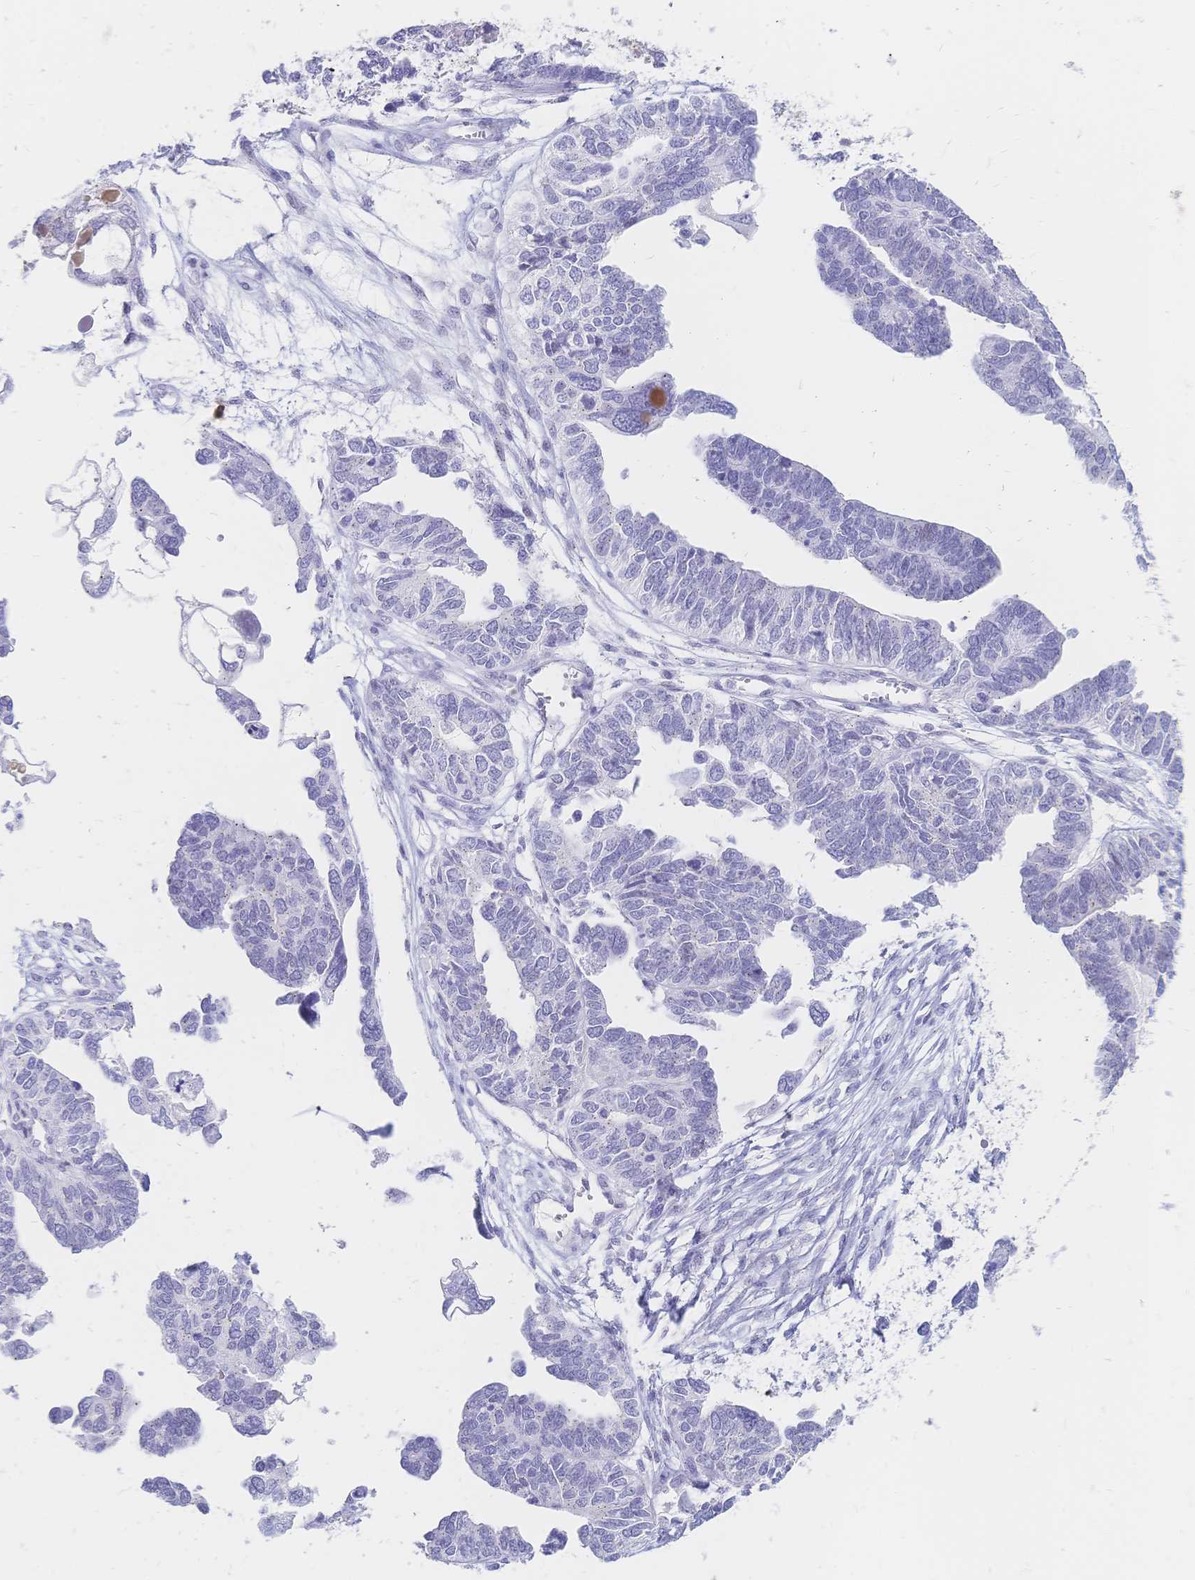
{"staining": {"intensity": "negative", "quantity": "none", "location": "none"}, "tissue": "ovarian cancer", "cell_type": "Tumor cells", "image_type": "cancer", "snomed": [{"axis": "morphology", "description": "Cystadenocarcinoma, serous, NOS"}, {"axis": "topography", "description": "Ovary"}], "caption": "Immunohistochemical staining of human ovarian cancer reveals no significant staining in tumor cells.", "gene": "PSORS1C2", "patient": {"sex": "female", "age": 51}}